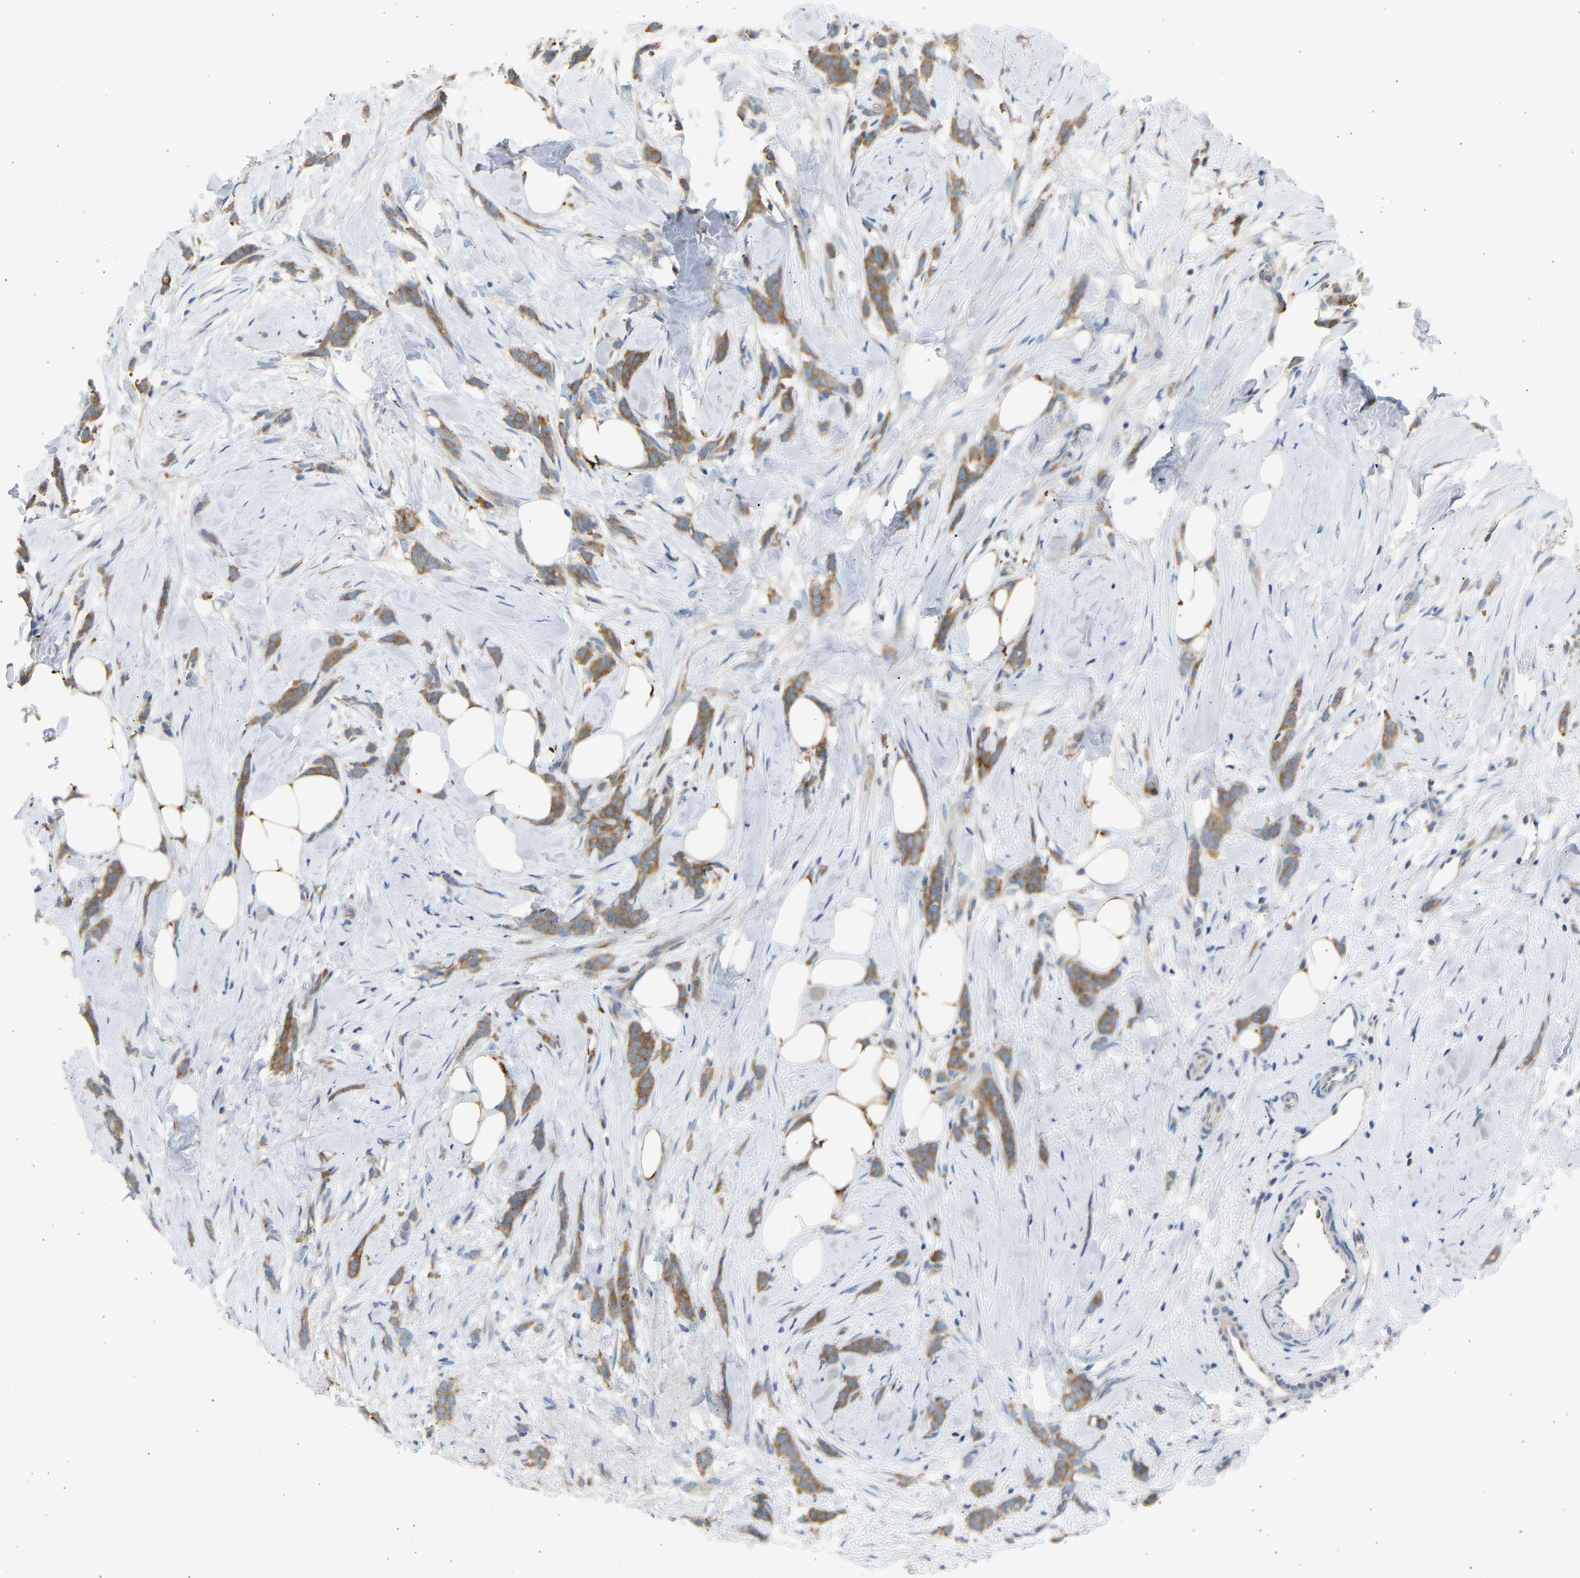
{"staining": {"intensity": "moderate", "quantity": ">75%", "location": "cytoplasmic/membranous"}, "tissue": "breast cancer", "cell_type": "Tumor cells", "image_type": "cancer", "snomed": [{"axis": "morphology", "description": "Lobular carcinoma, in situ"}, {"axis": "morphology", "description": "Lobular carcinoma"}, {"axis": "topography", "description": "Breast"}], "caption": "Lobular carcinoma in situ (breast) tissue demonstrates moderate cytoplasmic/membranous expression in approximately >75% of tumor cells", "gene": "TRIM50", "patient": {"sex": "female", "age": 41}}